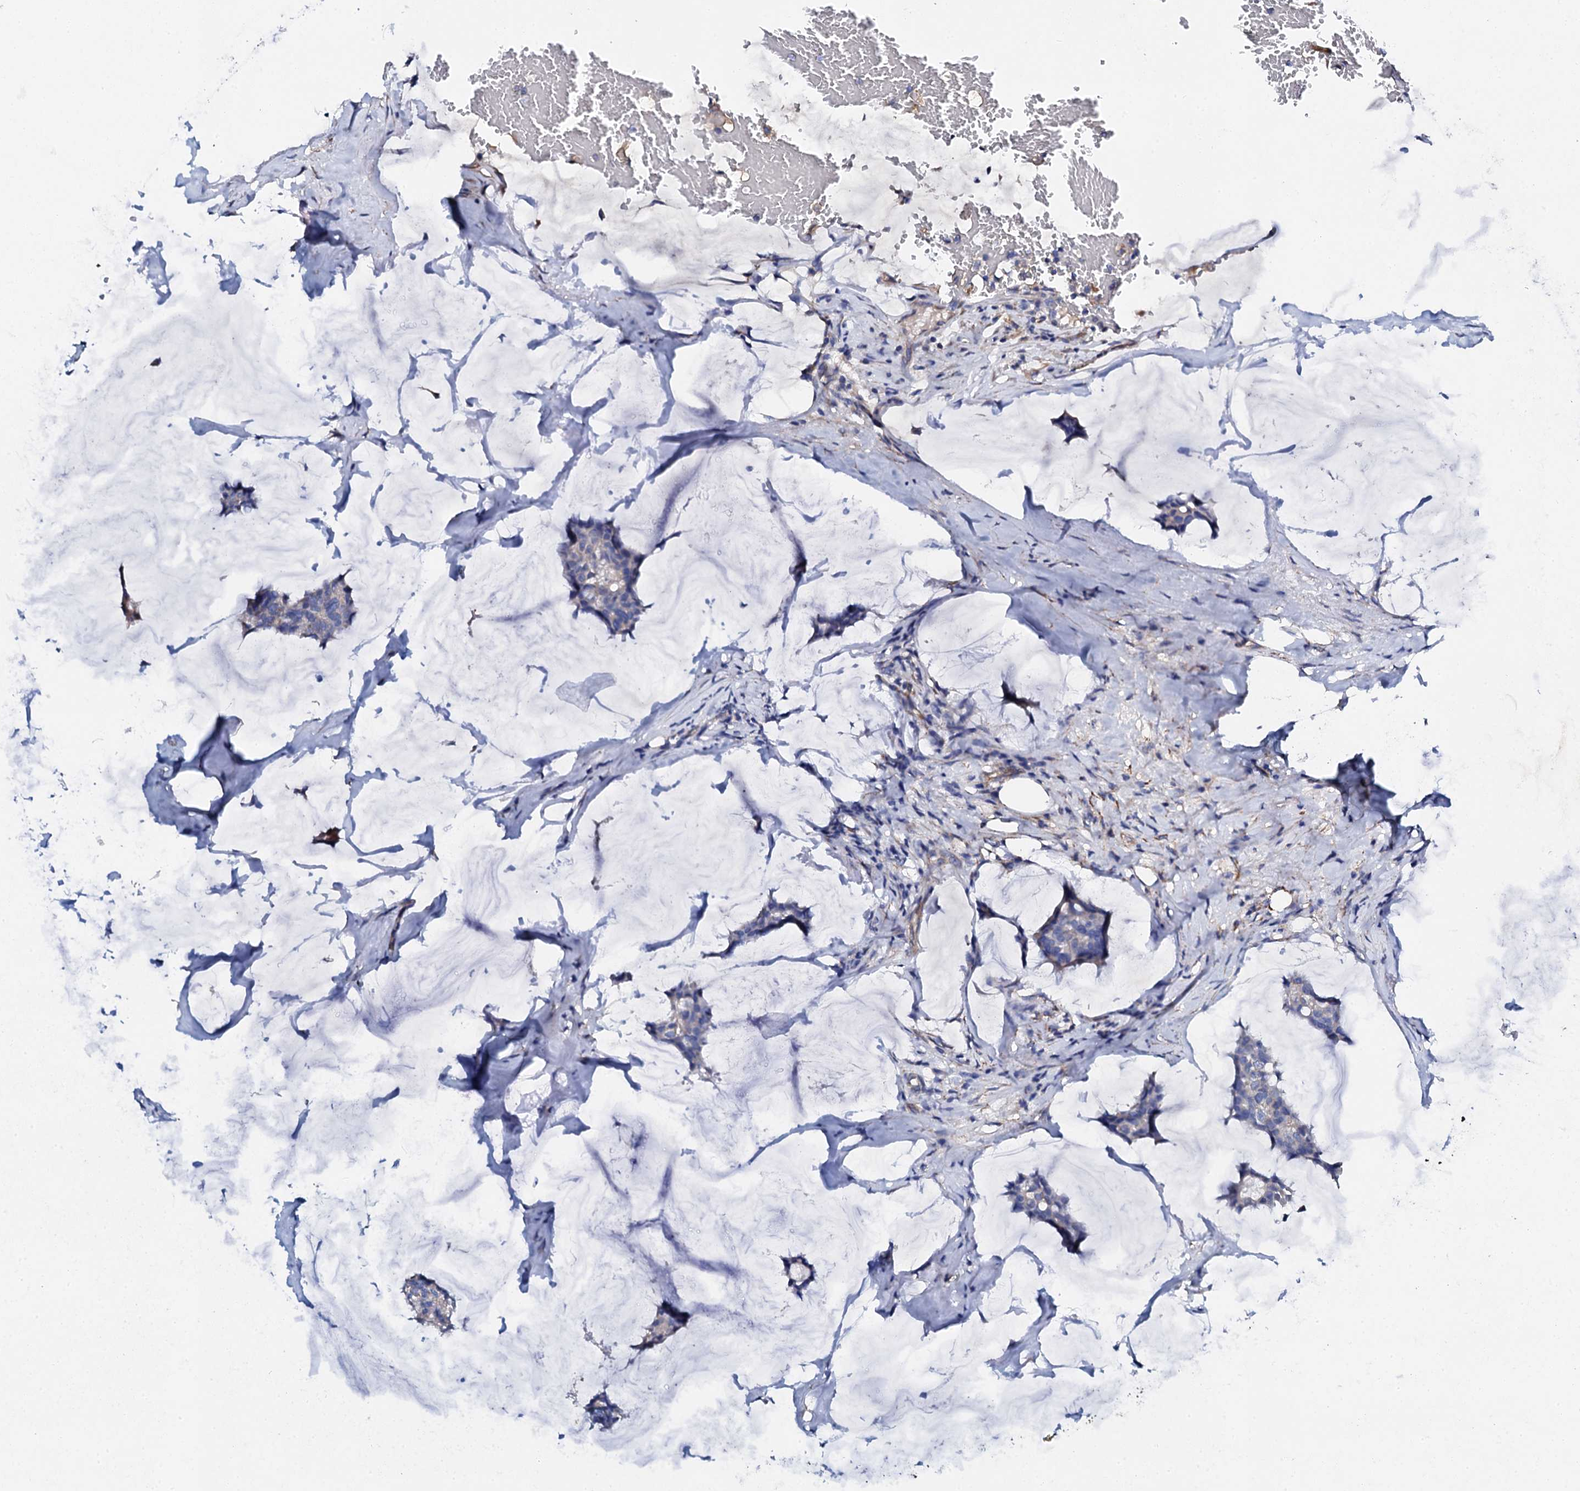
{"staining": {"intensity": "negative", "quantity": "none", "location": "none"}, "tissue": "breast cancer", "cell_type": "Tumor cells", "image_type": "cancer", "snomed": [{"axis": "morphology", "description": "Duct carcinoma"}, {"axis": "topography", "description": "Breast"}], "caption": "Immunohistochemistry (IHC) of breast cancer shows no expression in tumor cells.", "gene": "KLHL32", "patient": {"sex": "female", "age": 93}}